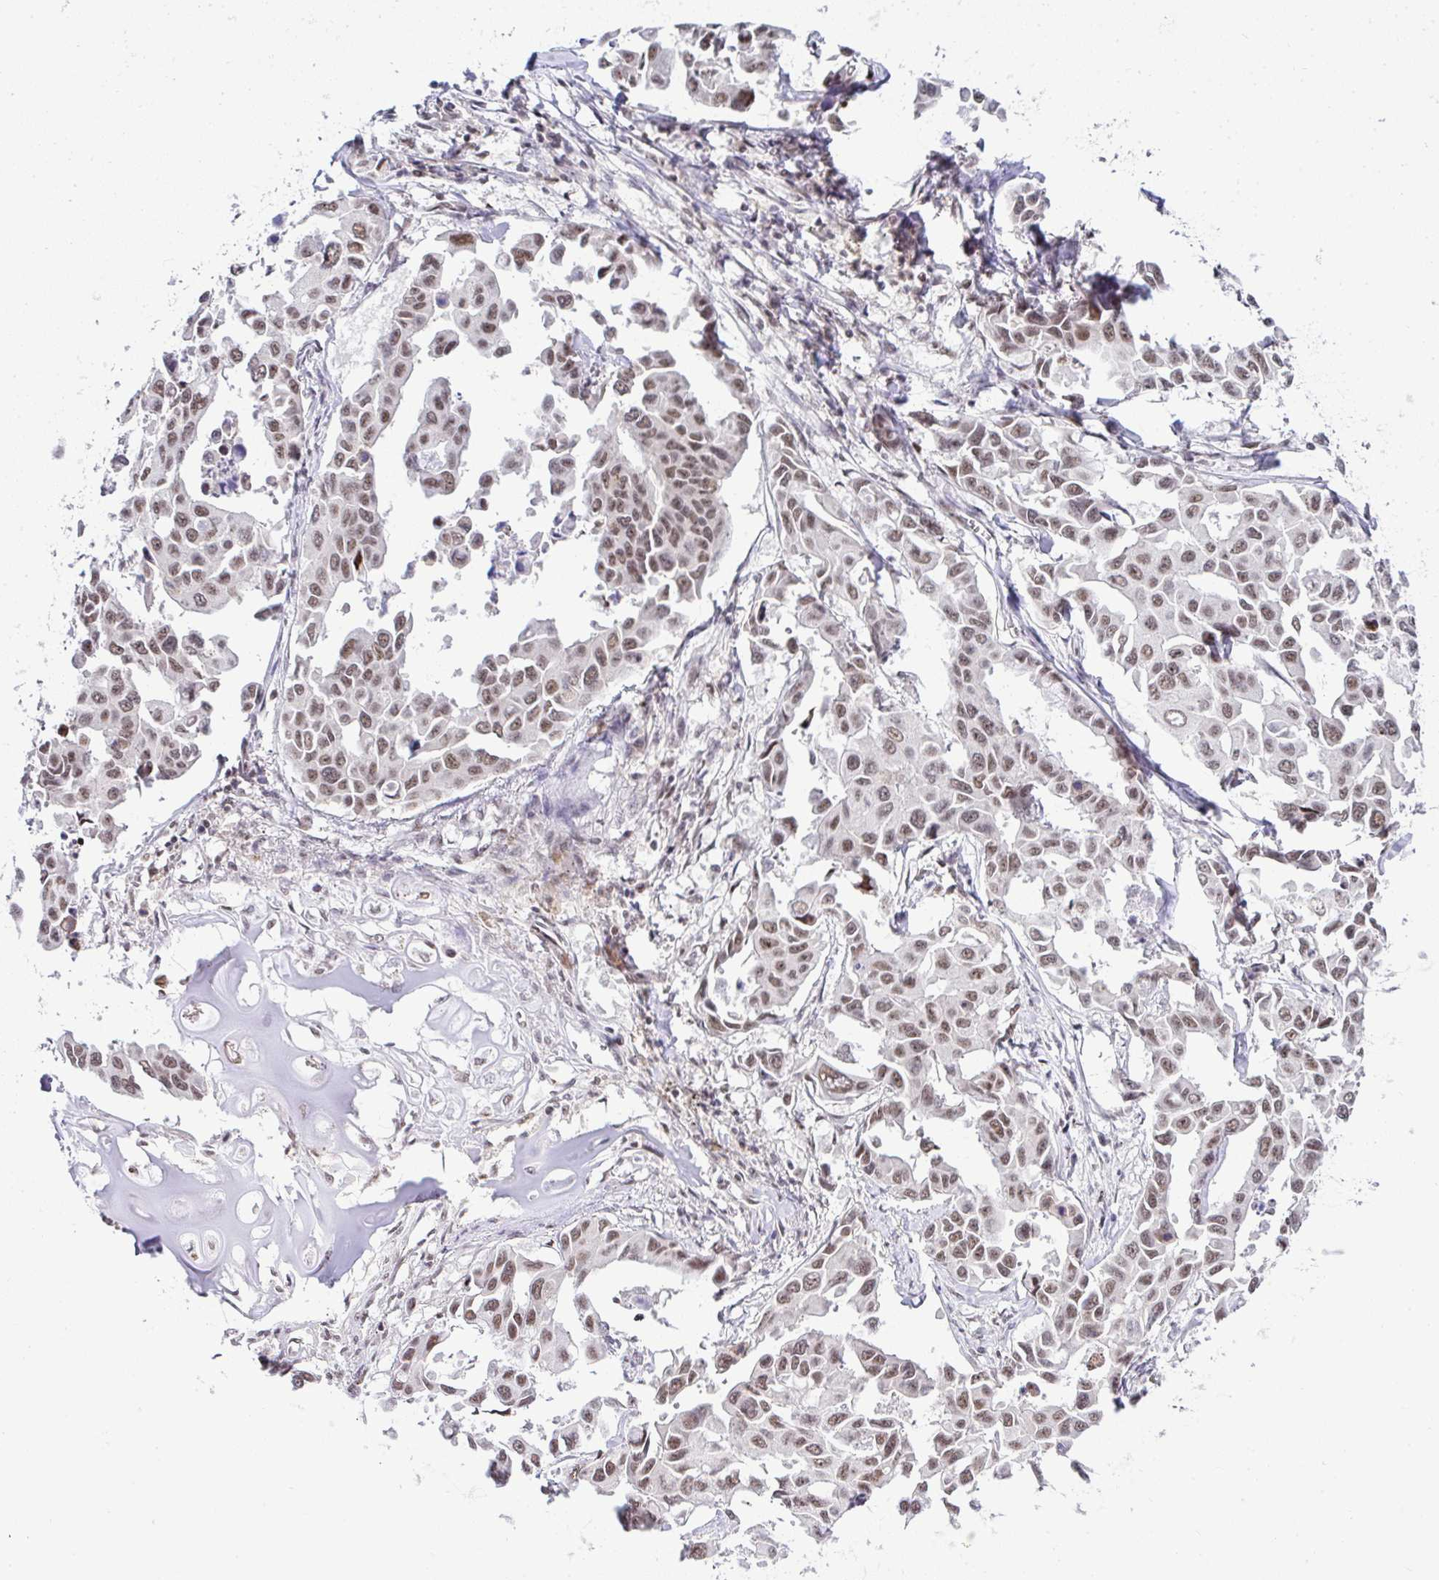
{"staining": {"intensity": "moderate", "quantity": ">75%", "location": "nuclear"}, "tissue": "lung cancer", "cell_type": "Tumor cells", "image_type": "cancer", "snomed": [{"axis": "morphology", "description": "Adenocarcinoma, NOS"}, {"axis": "topography", "description": "Lung"}], "caption": "Adenocarcinoma (lung) stained for a protein (brown) displays moderate nuclear positive positivity in about >75% of tumor cells.", "gene": "PTPN2", "patient": {"sex": "male", "age": 64}}